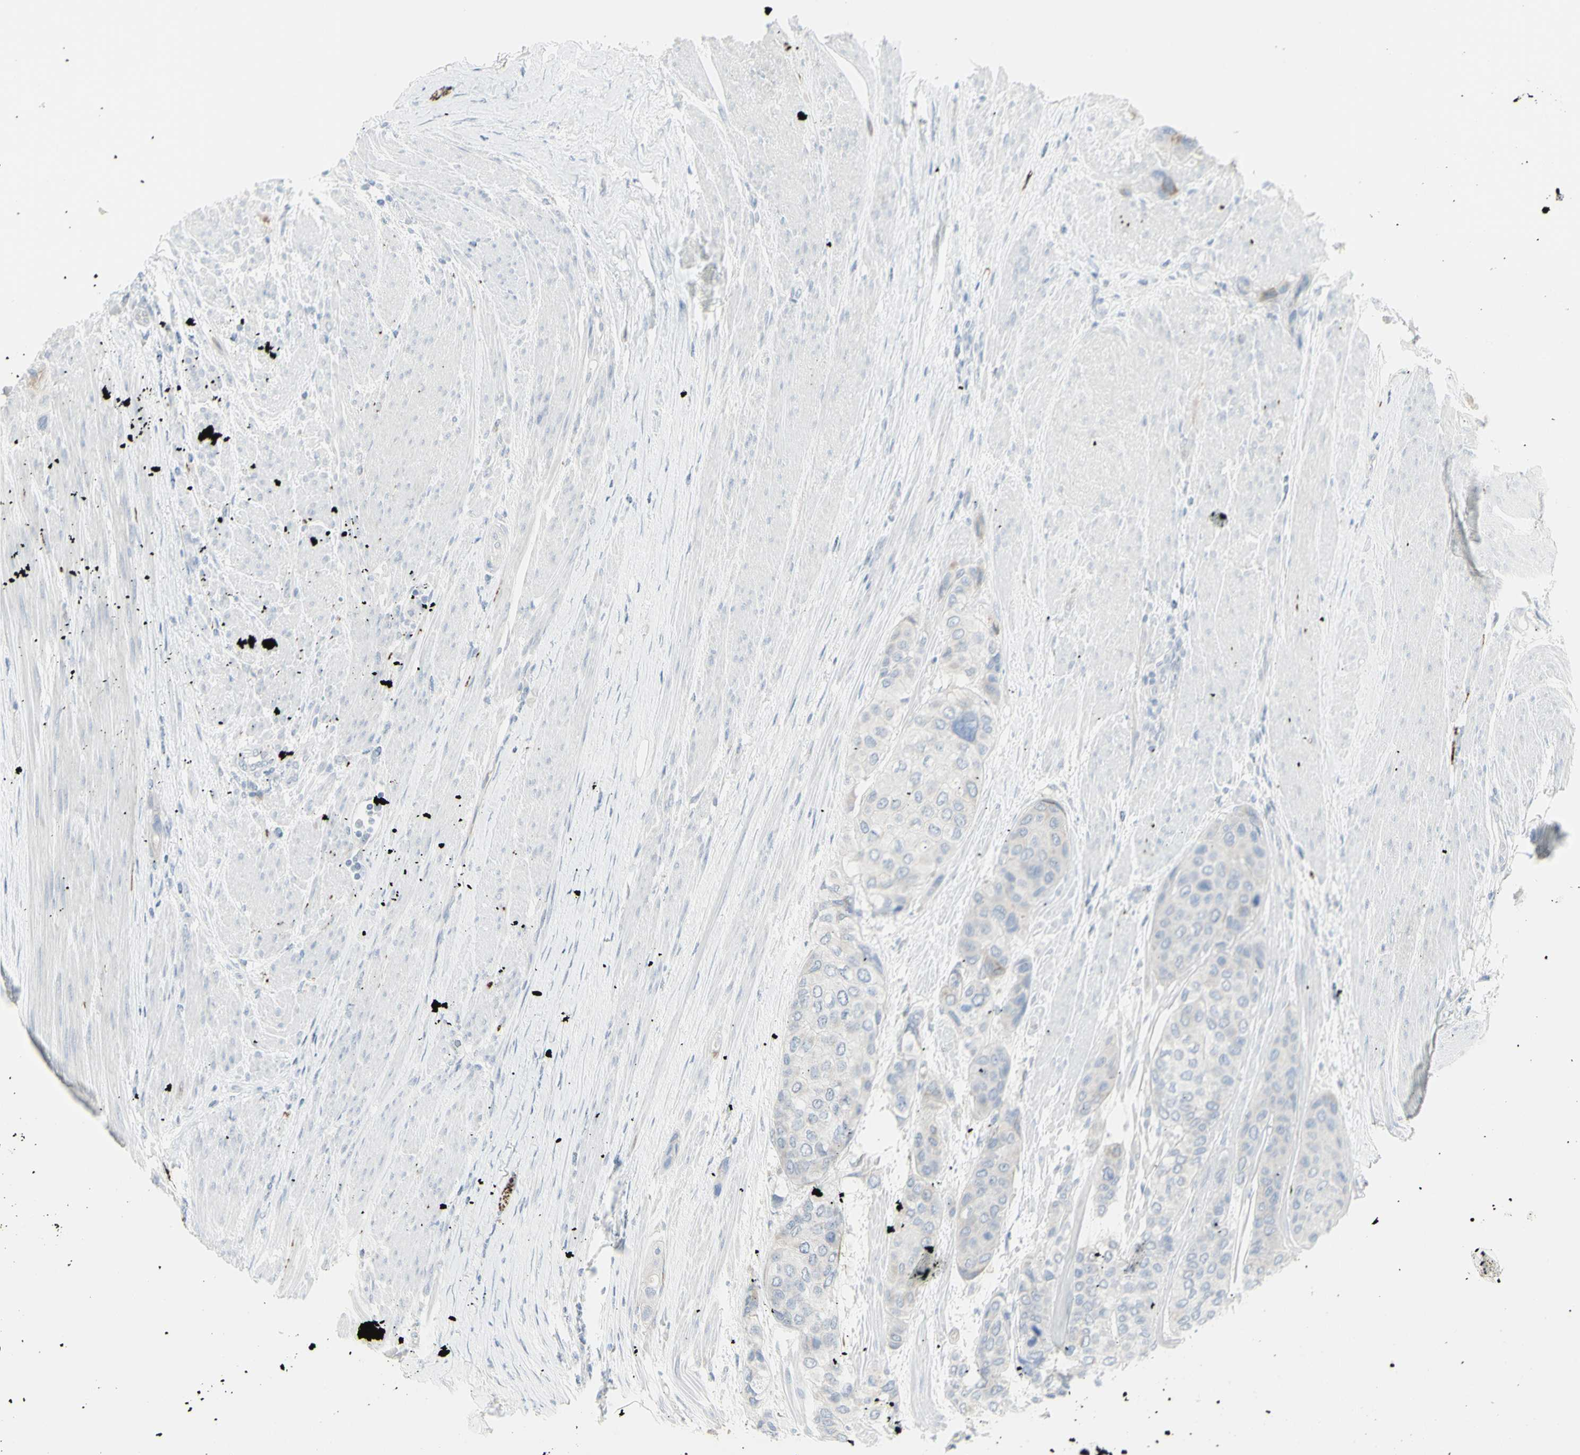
{"staining": {"intensity": "negative", "quantity": "none", "location": "none"}, "tissue": "urothelial cancer", "cell_type": "Tumor cells", "image_type": "cancer", "snomed": [{"axis": "morphology", "description": "Urothelial carcinoma, High grade"}, {"axis": "topography", "description": "Urinary bladder"}], "caption": "This is an immunohistochemistry micrograph of human high-grade urothelial carcinoma. There is no expression in tumor cells.", "gene": "ENSG00000198211", "patient": {"sex": "female", "age": 56}}